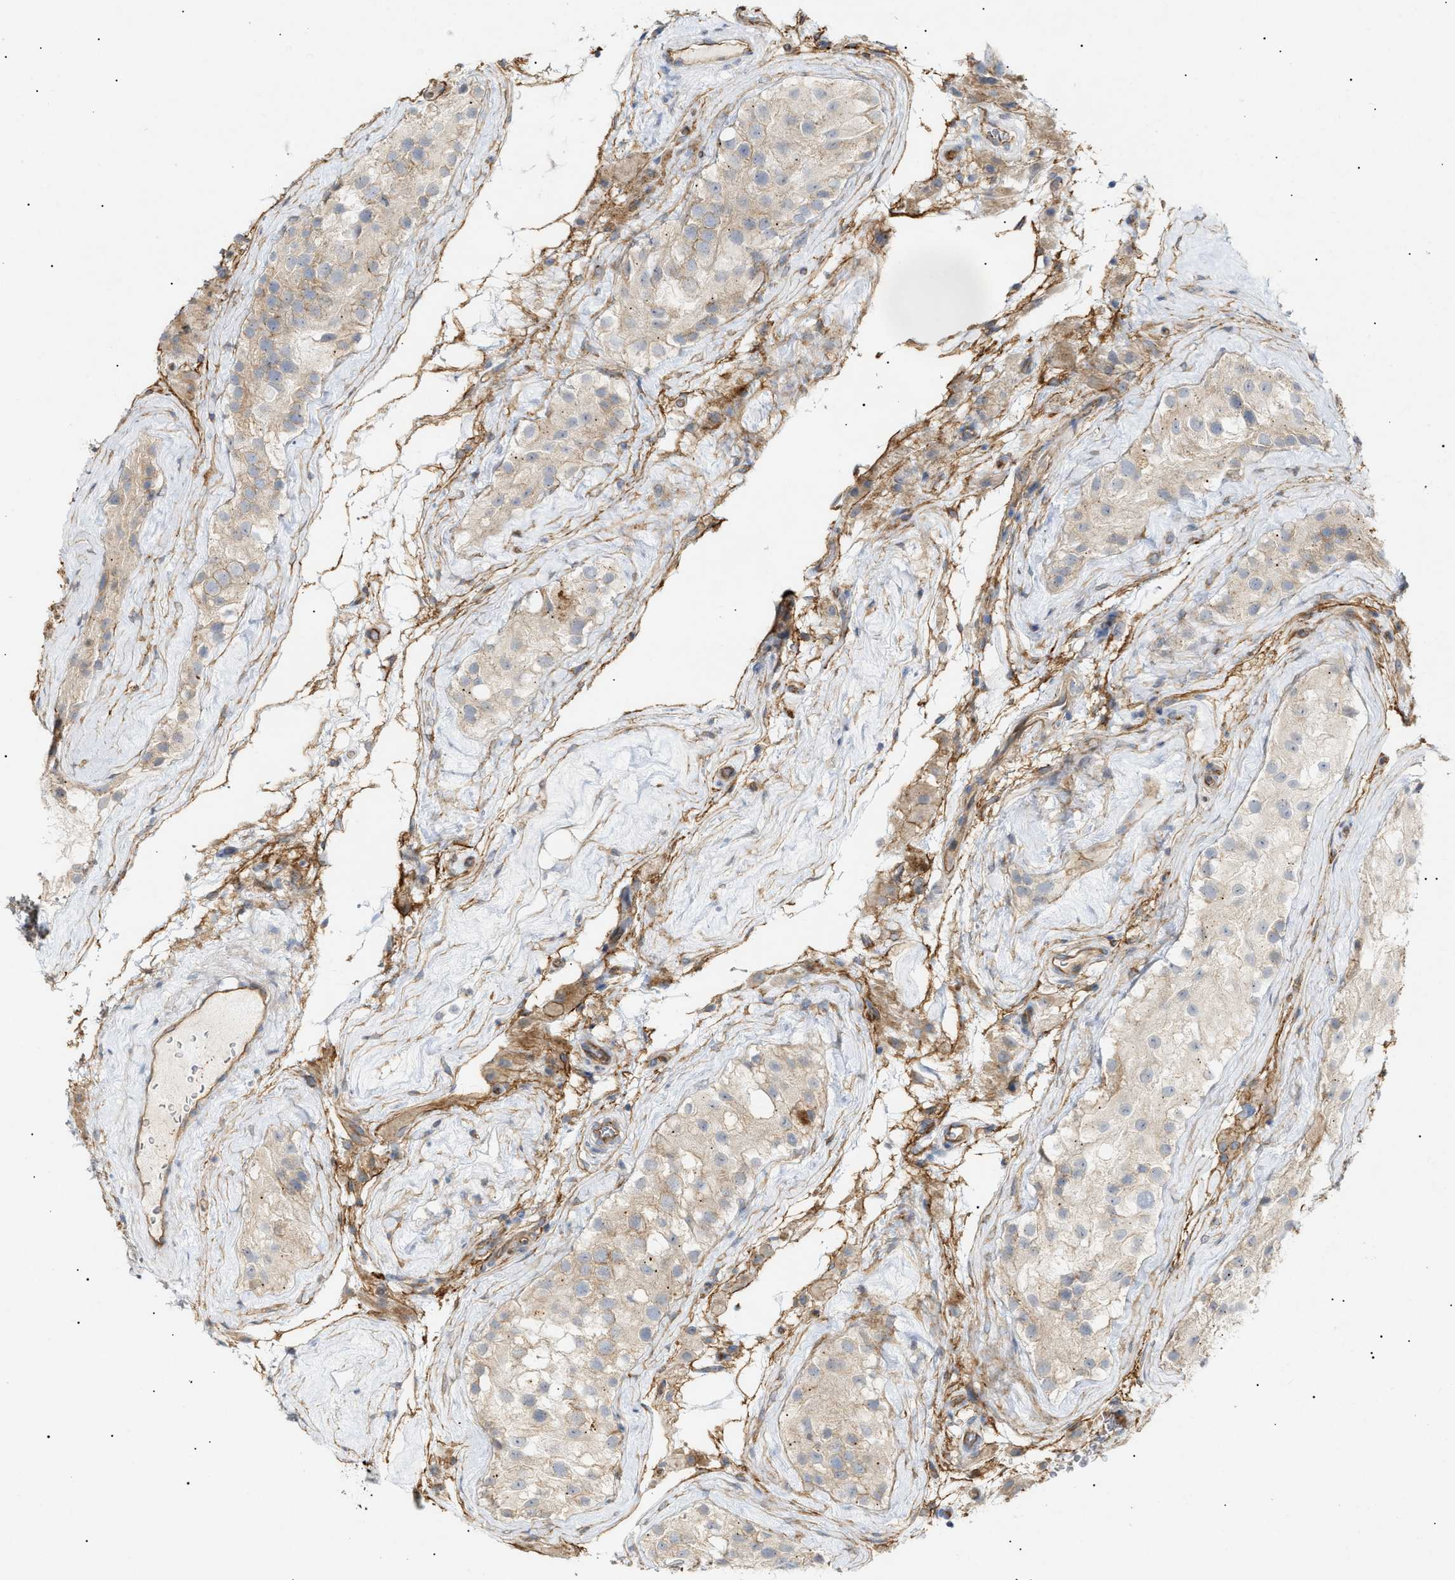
{"staining": {"intensity": "weak", "quantity": "<25%", "location": "cytoplasmic/membranous"}, "tissue": "testis", "cell_type": "Cells in seminiferous ducts", "image_type": "normal", "snomed": [{"axis": "morphology", "description": "Normal tissue, NOS"}, {"axis": "morphology", "description": "Seminoma, NOS"}, {"axis": "topography", "description": "Testis"}], "caption": "This is a photomicrograph of immunohistochemistry (IHC) staining of benign testis, which shows no positivity in cells in seminiferous ducts. (Immunohistochemistry, brightfield microscopy, high magnification).", "gene": "ZFHX2", "patient": {"sex": "male", "age": 71}}